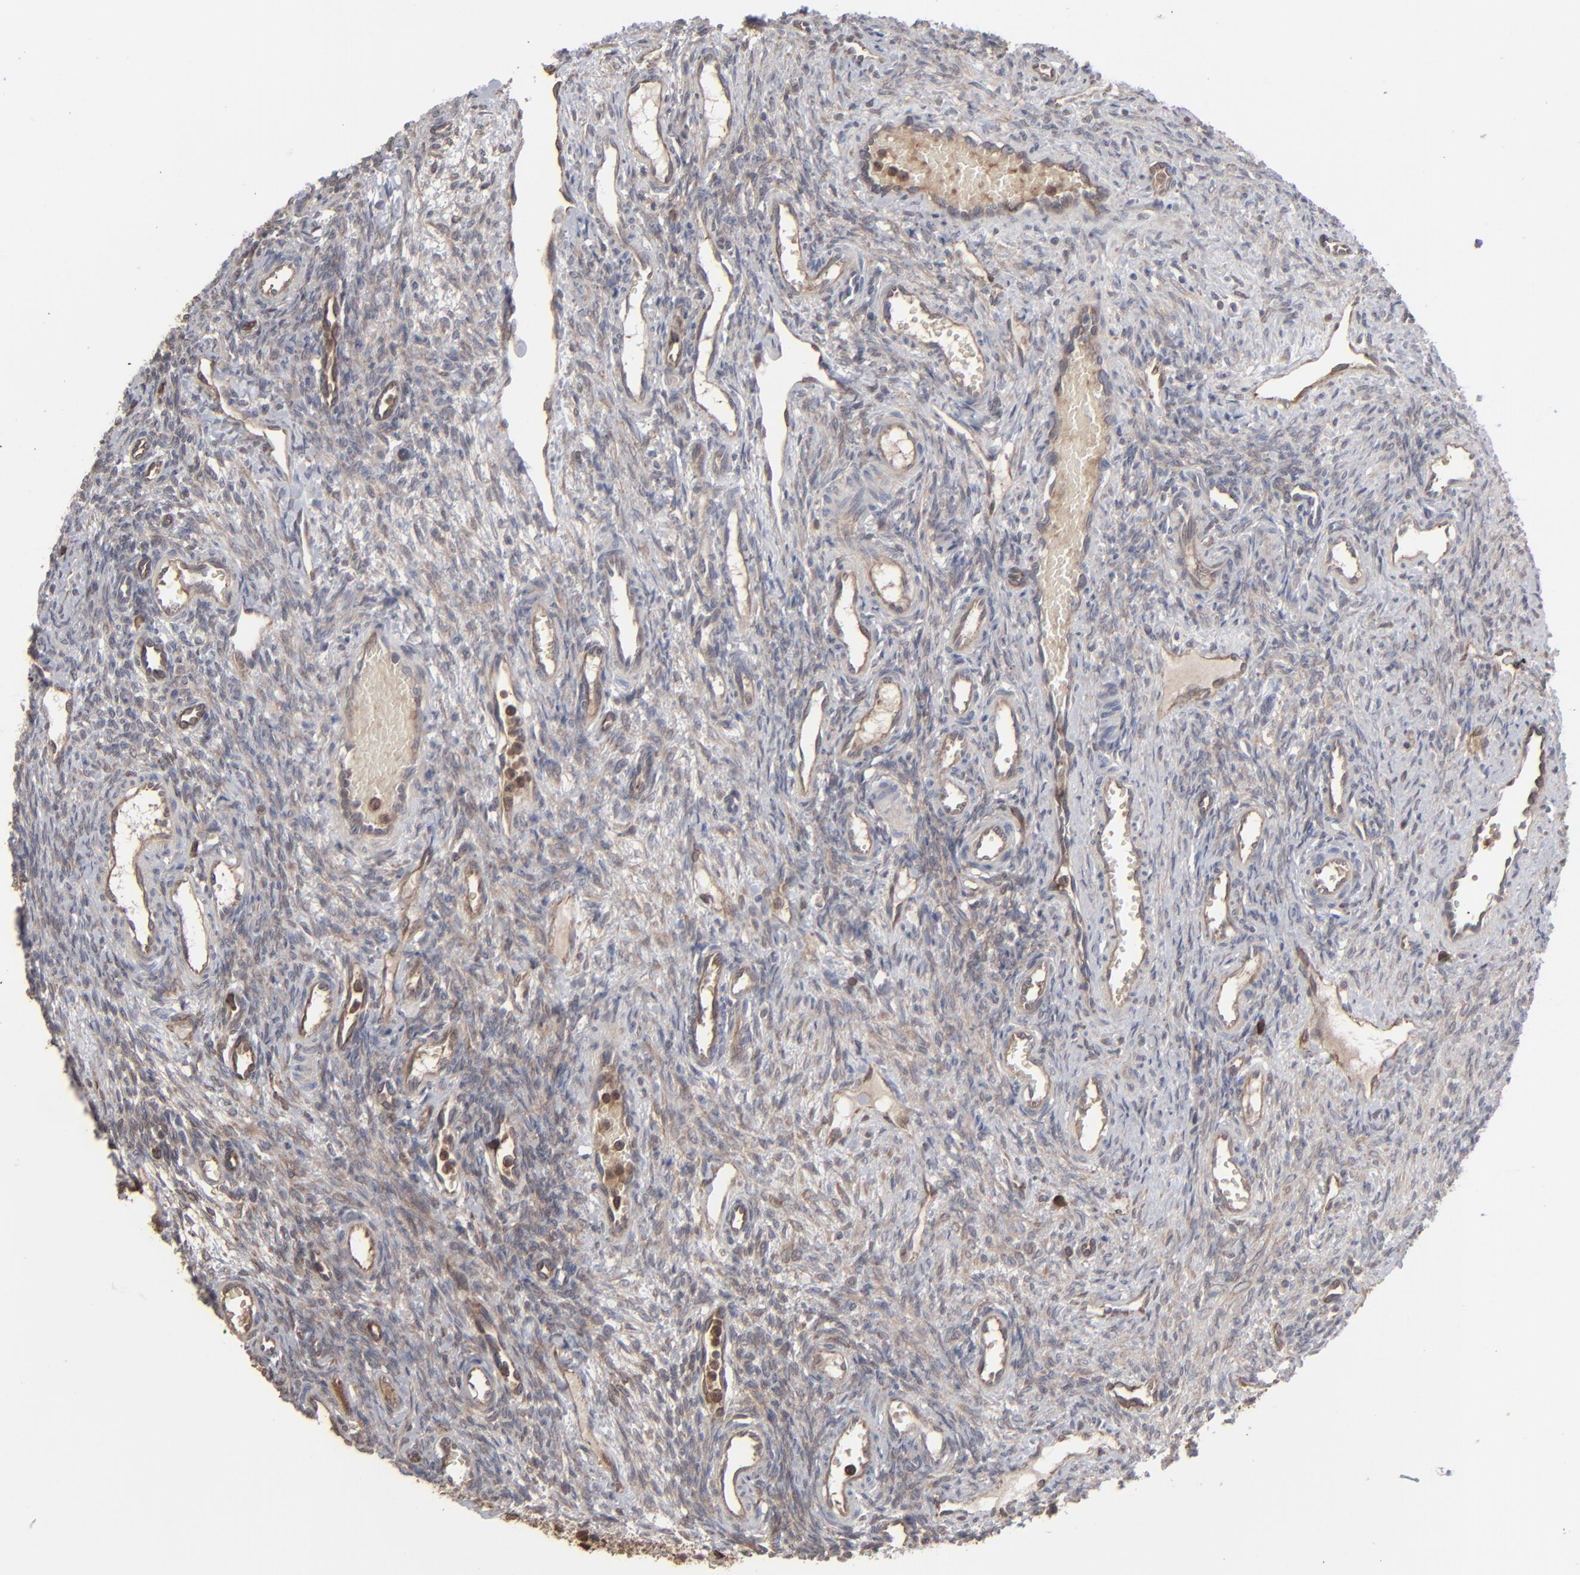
{"staining": {"intensity": "moderate", "quantity": ">75%", "location": "cytoplasmic/membranous"}, "tissue": "ovary", "cell_type": "Follicle cells", "image_type": "normal", "snomed": [{"axis": "morphology", "description": "Normal tissue, NOS"}, {"axis": "topography", "description": "Ovary"}], "caption": "Benign ovary reveals moderate cytoplasmic/membranous expression in about >75% of follicle cells, visualized by immunohistochemistry. The staining was performed using DAB, with brown indicating positive protein expression. Nuclei are stained blue with hematoxylin.", "gene": "NME1", "patient": {"sex": "female", "age": 33}}